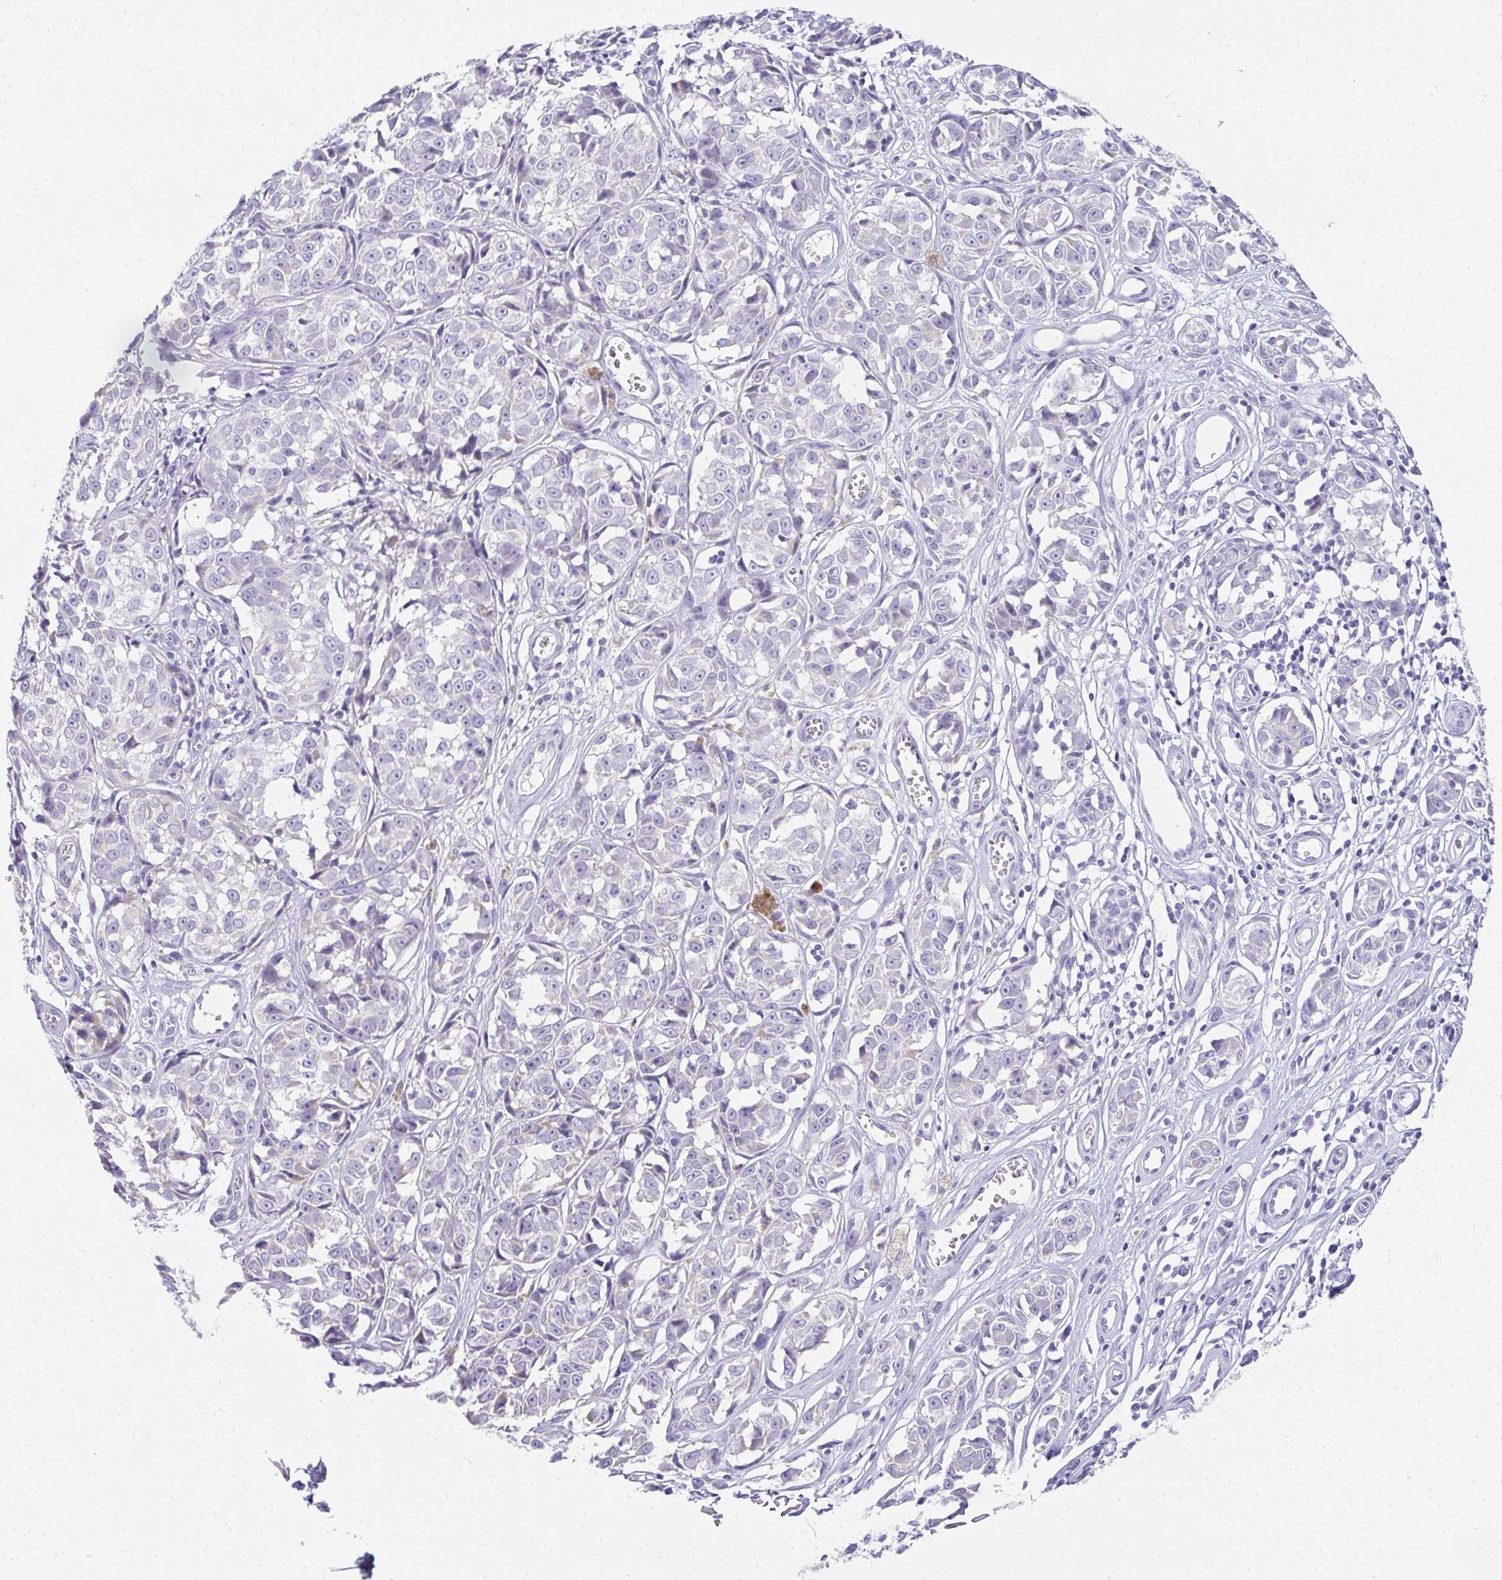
{"staining": {"intensity": "negative", "quantity": "none", "location": "none"}, "tissue": "melanoma", "cell_type": "Tumor cells", "image_type": "cancer", "snomed": [{"axis": "morphology", "description": "Malignant melanoma, NOS"}, {"axis": "topography", "description": "Skin"}], "caption": "DAB immunohistochemical staining of malignant melanoma displays no significant staining in tumor cells.", "gene": "RLF", "patient": {"sex": "male", "age": 73}}